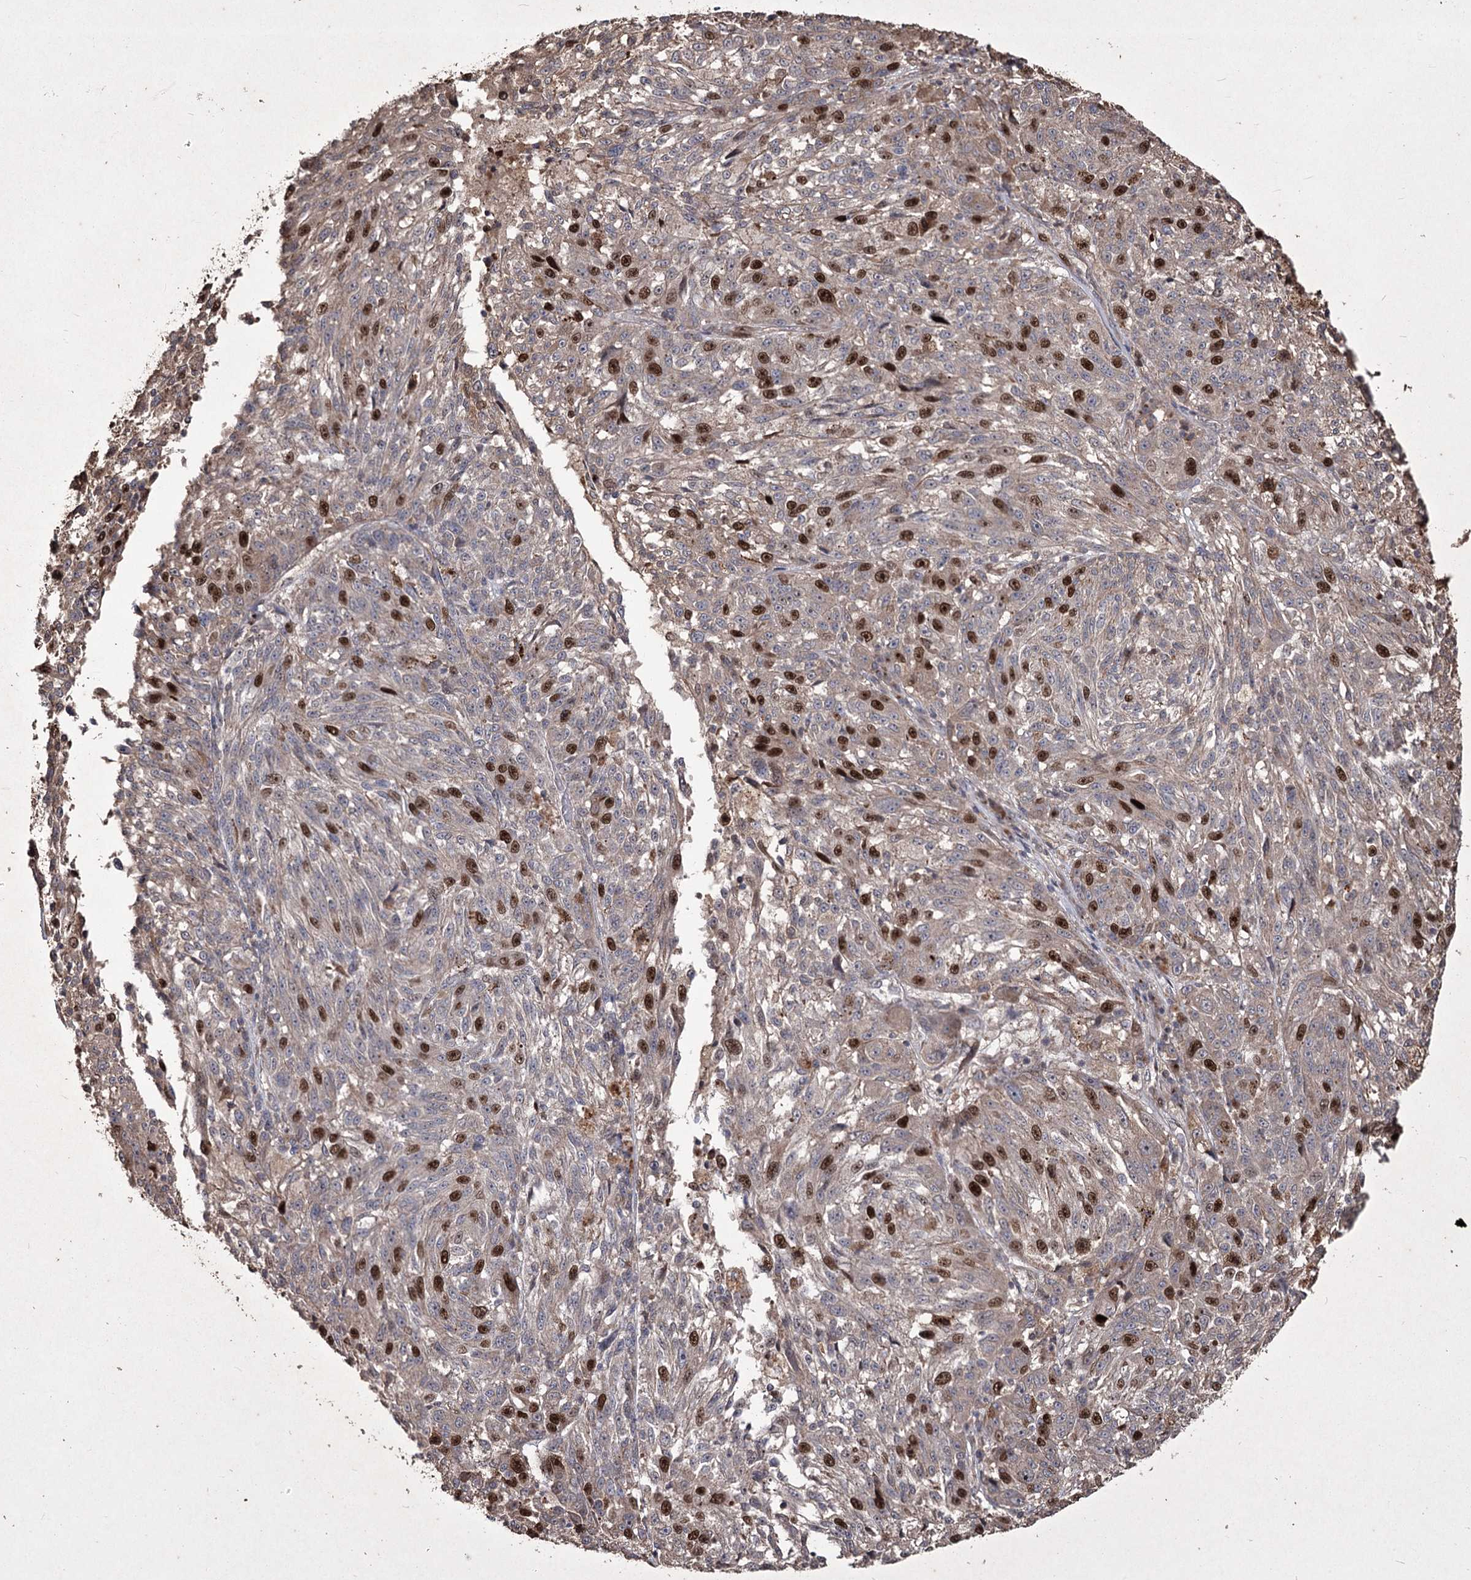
{"staining": {"intensity": "strong", "quantity": "25%-75%", "location": "nuclear"}, "tissue": "melanoma", "cell_type": "Tumor cells", "image_type": "cancer", "snomed": [{"axis": "morphology", "description": "Malignant melanoma, NOS"}, {"axis": "topography", "description": "Skin"}], "caption": "A histopathology image of human malignant melanoma stained for a protein shows strong nuclear brown staining in tumor cells.", "gene": "PRC1", "patient": {"sex": "male", "age": 53}}